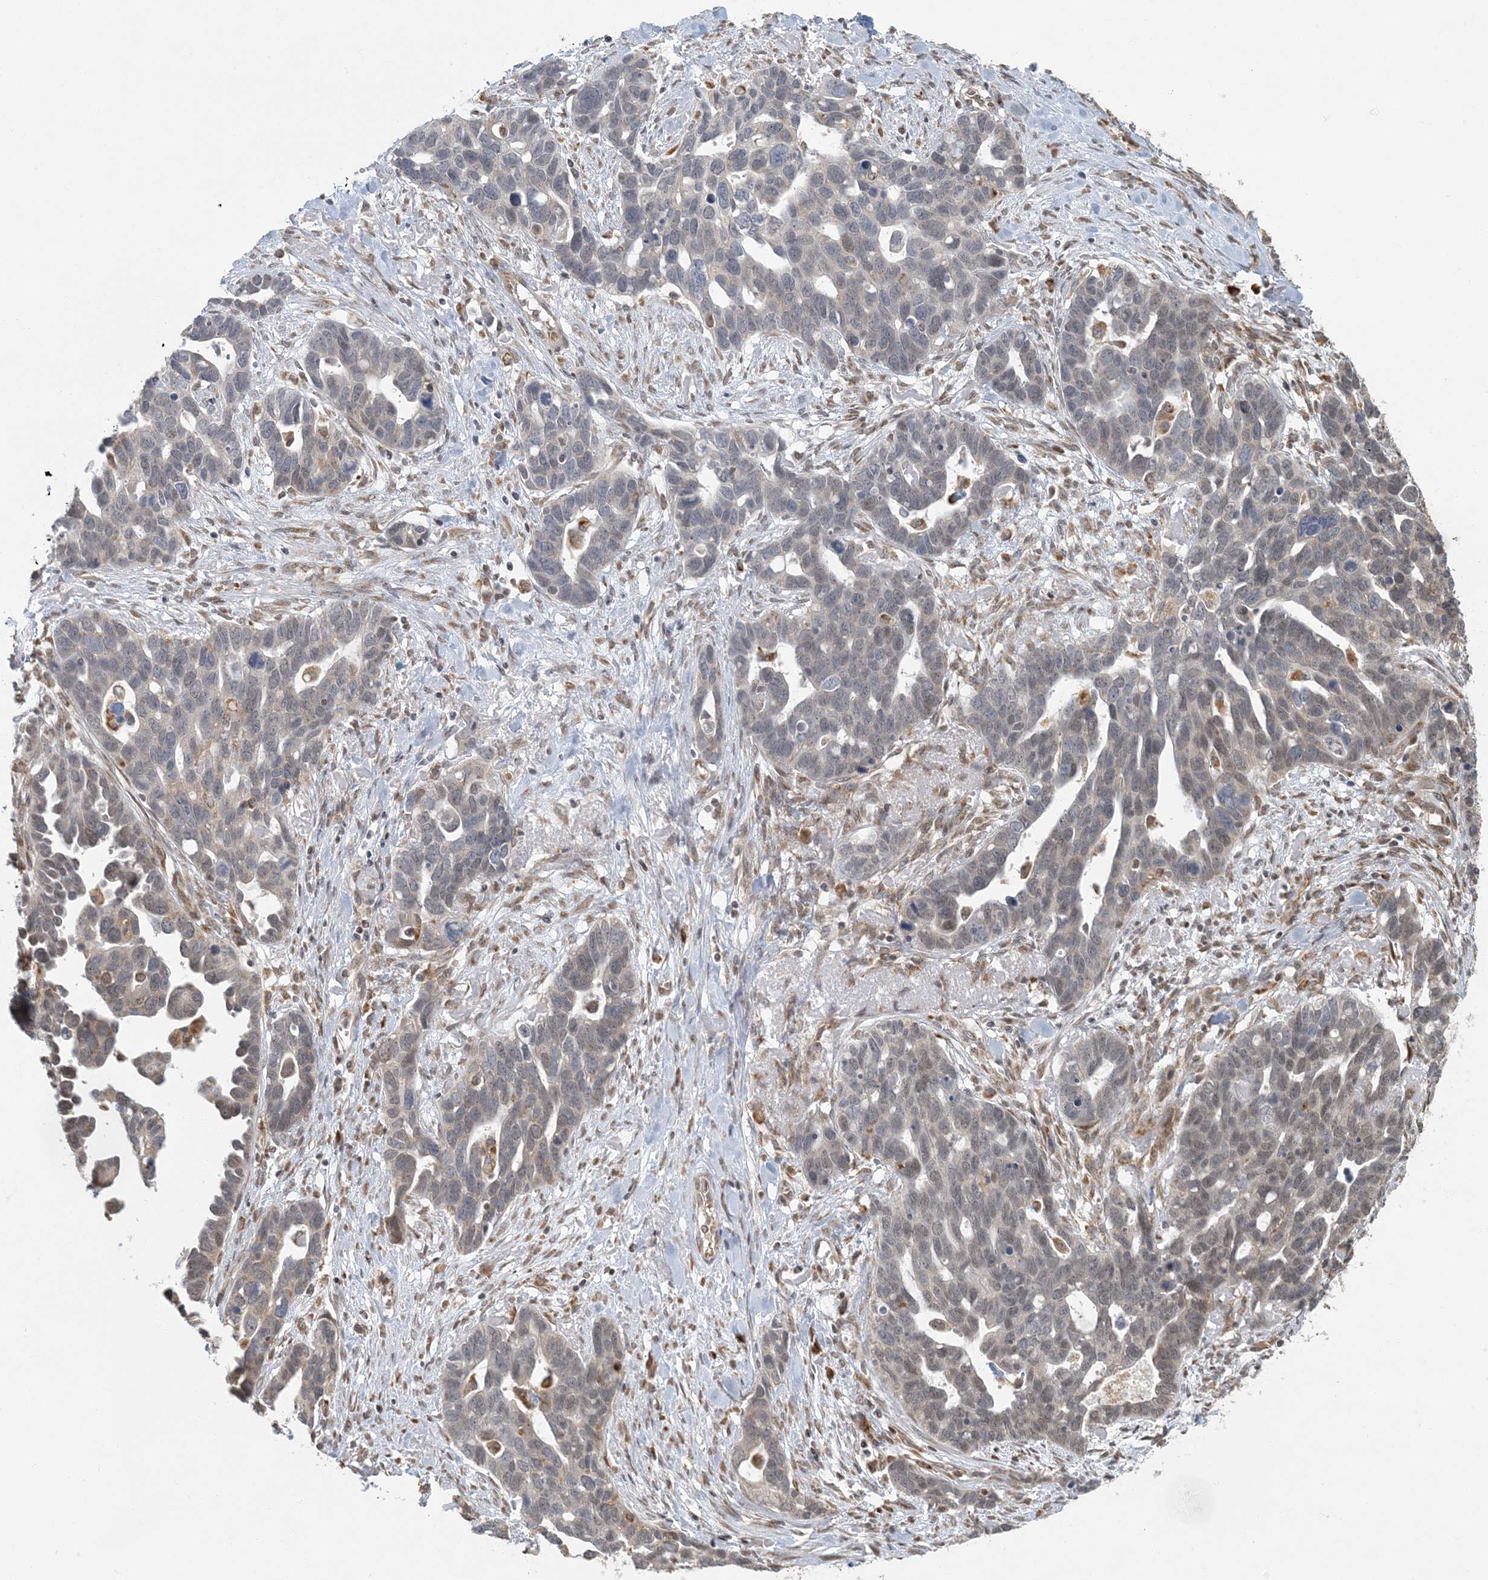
{"staining": {"intensity": "weak", "quantity": "<25%", "location": "cytoplasmic/membranous"}, "tissue": "ovarian cancer", "cell_type": "Tumor cells", "image_type": "cancer", "snomed": [{"axis": "morphology", "description": "Cystadenocarcinoma, serous, NOS"}, {"axis": "topography", "description": "Ovary"}], "caption": "Tumor cells show no significant expression in ovarian cancer (serous cystadenocarcinoma). (Brightfield microscopy of DAB (3,3'-diaminobenzidine) IHC at high magnification).", "gene": "AK9", "patient": {"sex": "female", "age": 54}}